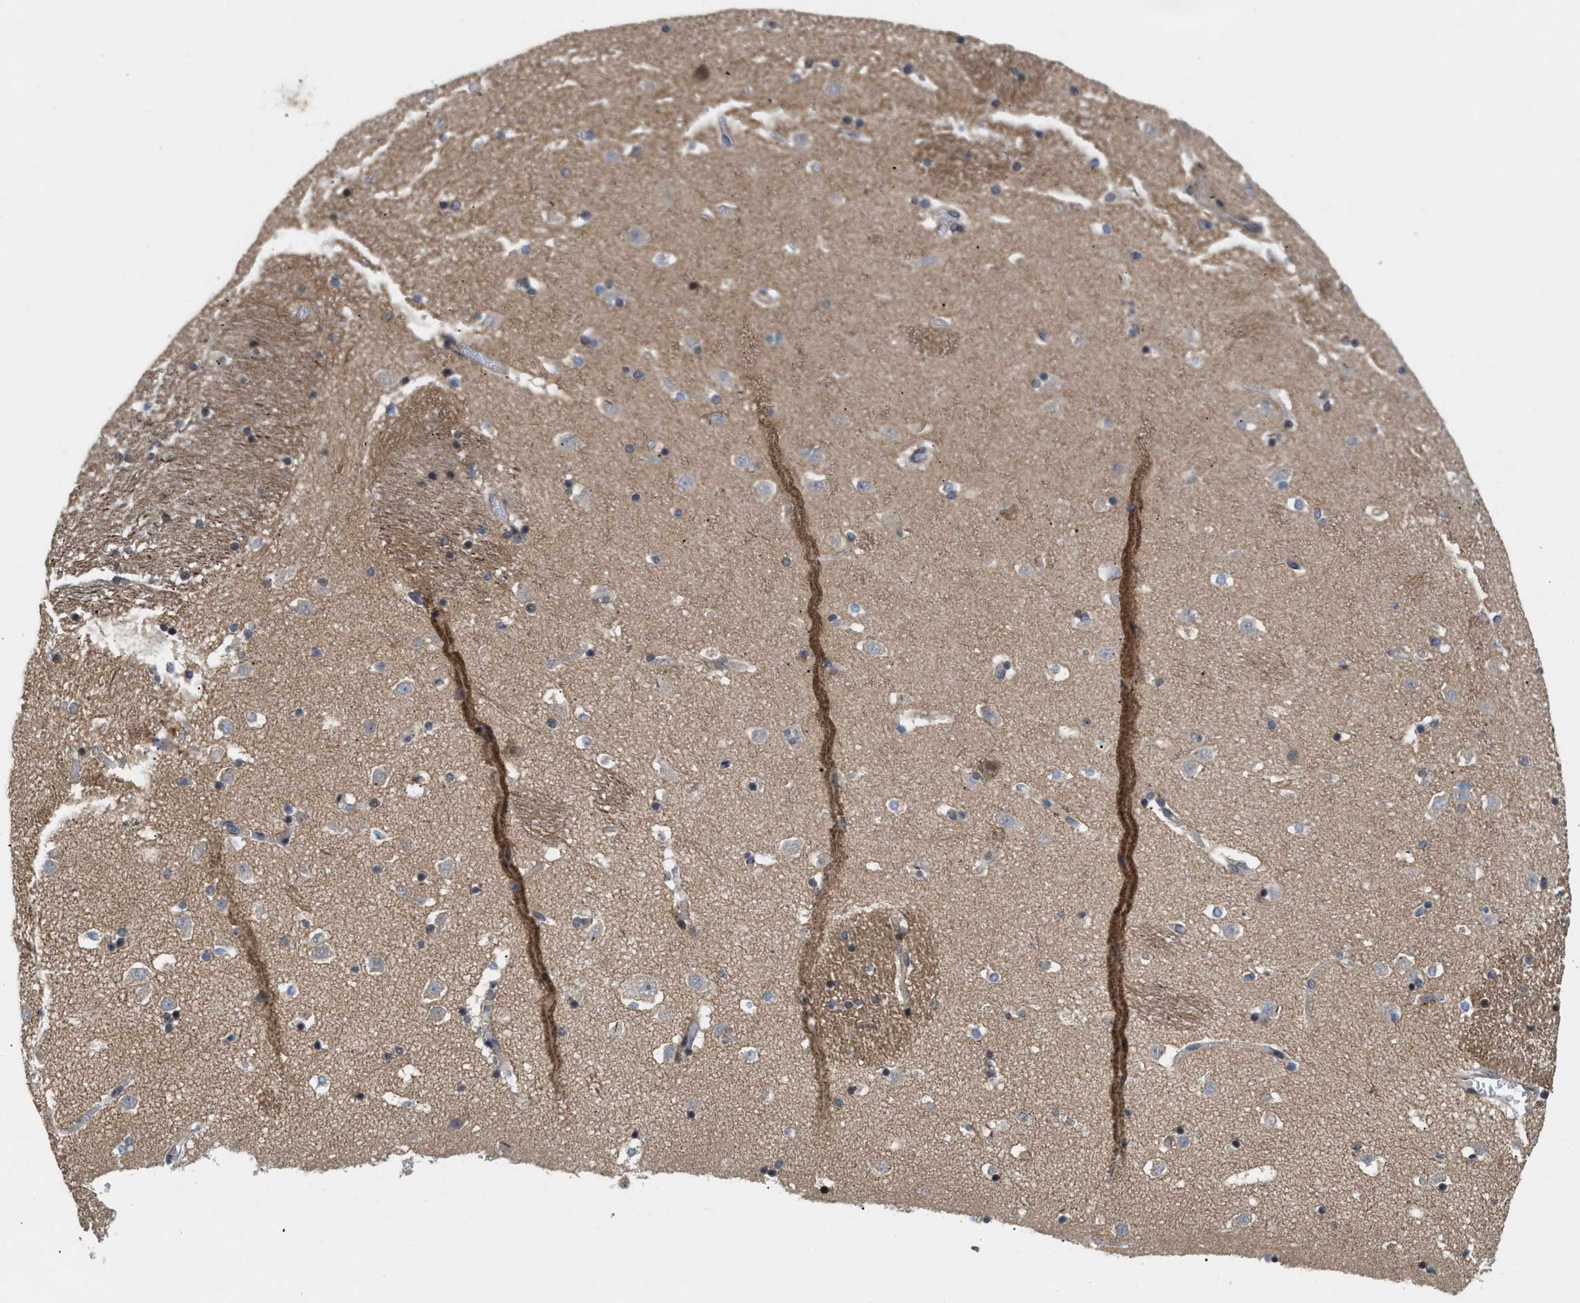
{"staining": {"intensity": "weak", "quantity": "<25%", "location": "cytoplasmic/membranous"}, "tissue": "caudate", "cell_type": "Glial cells", "image_type": "normal", "snomed": [{"axis": "morphology", "description": "Normal tissue, NOS"}, {"axis": "topography", "description": "Lateral ventricle wall"}], "caption": "IHC of benign caudate displays no expression in glial cells.", "gene": "MFSD6", "patient": {"sex": "male", "age": 45}}